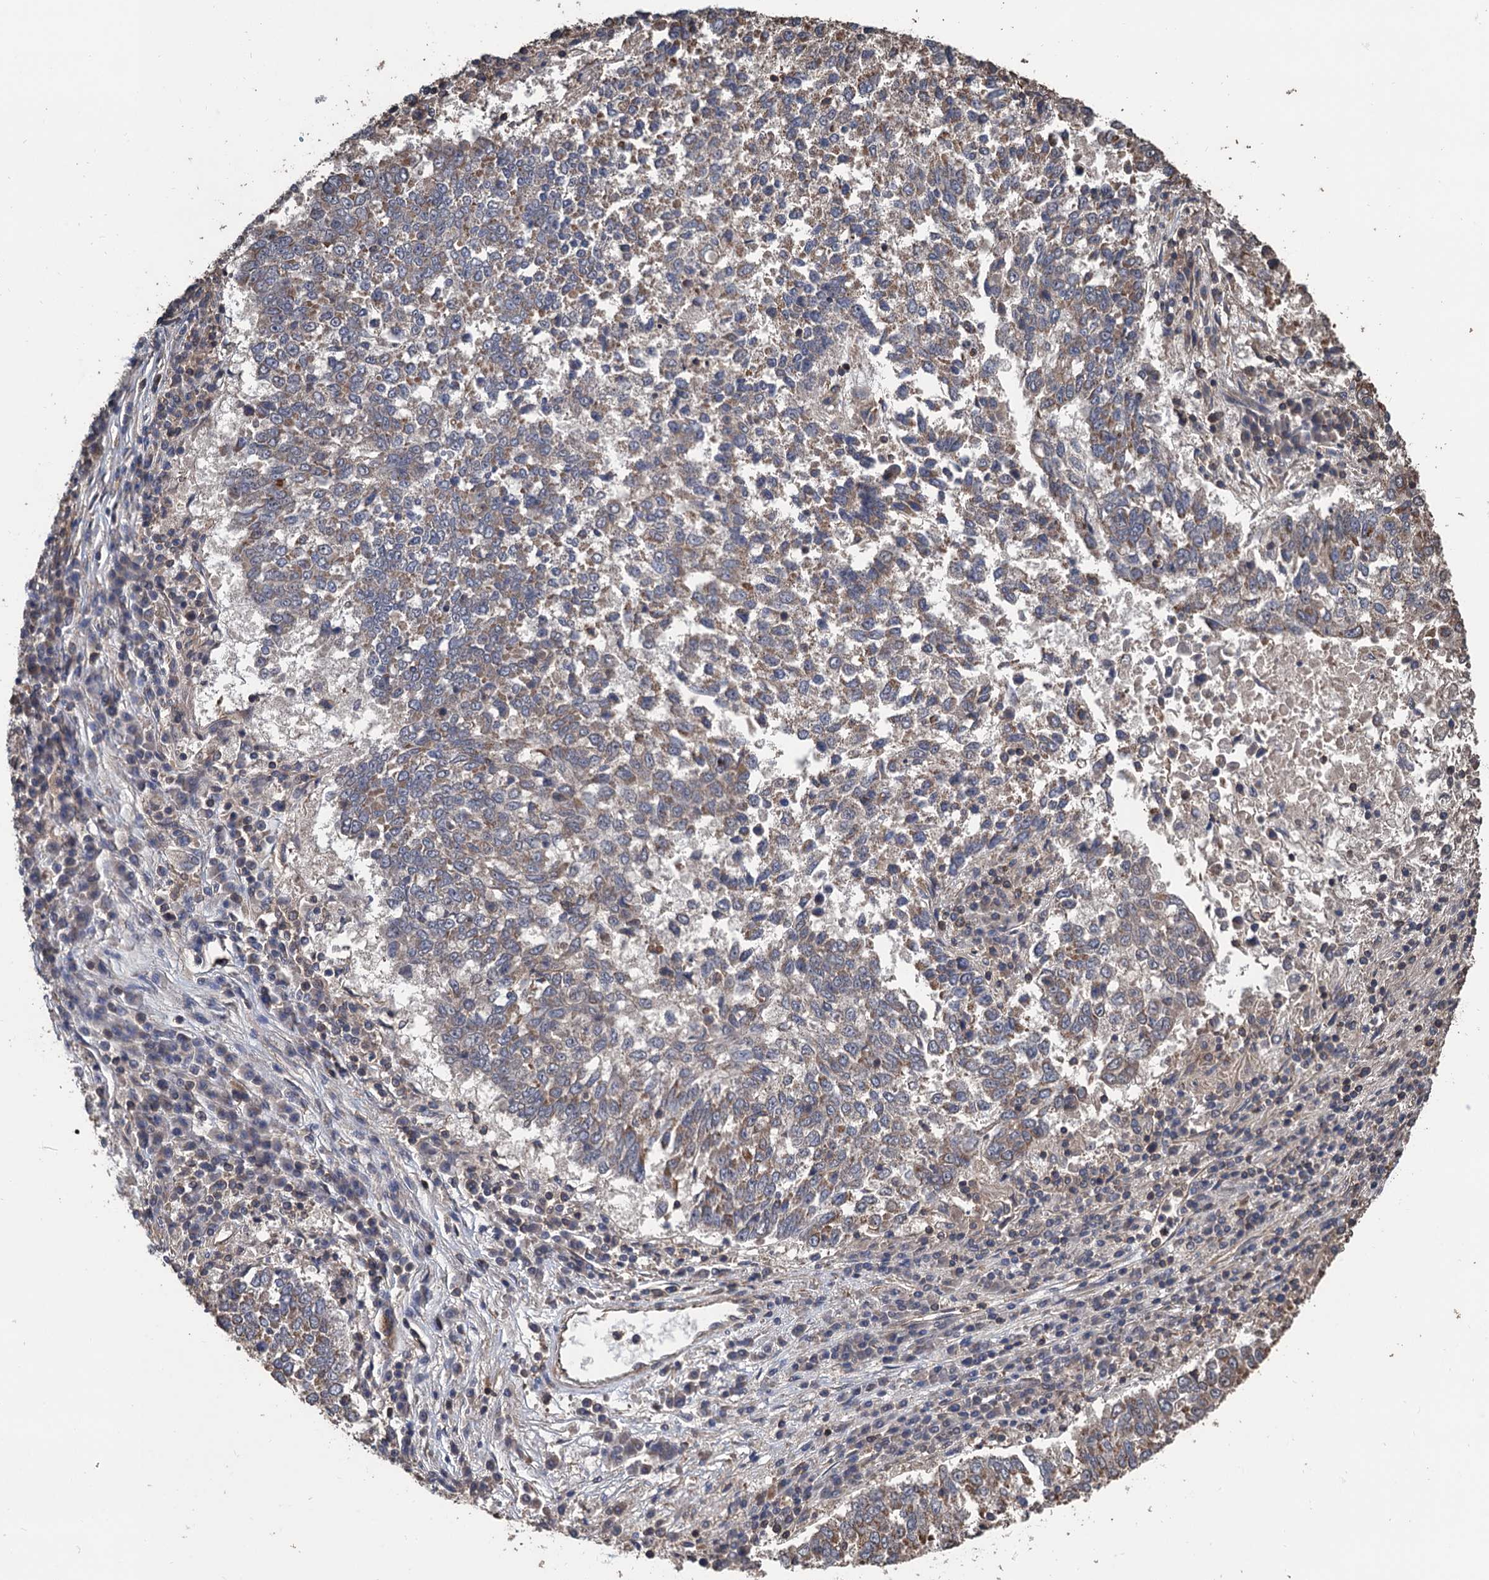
{"staining": {"intensity": "weak", "quantity": "25%-75%", "location": "cytoplasmic/membranous"}, "tissue": "lung cancer", "cell_type": "Tumor cells", "image_type": "cancer", "snomed": [{"axis": "morphology", "description": "Squamous cell carcinoma, NOS"}, {"axis": "topography", "description": "Lung"}], "caption": "Lung cancer (squamous cell carcinoma) tissue shows weak cytoplasmic/membranous staining in approximately 25%-75% of tumor cells, visualized by immunohistochemistry. The staining is performed using DAB (3,3'-diaminobenzidine) brown chromogen to label protein expression. The nuclei are counter-stained blue using hematoxylin.", "gene": "PPP4R1", "patient": {"sex": "male", "age": 73}}